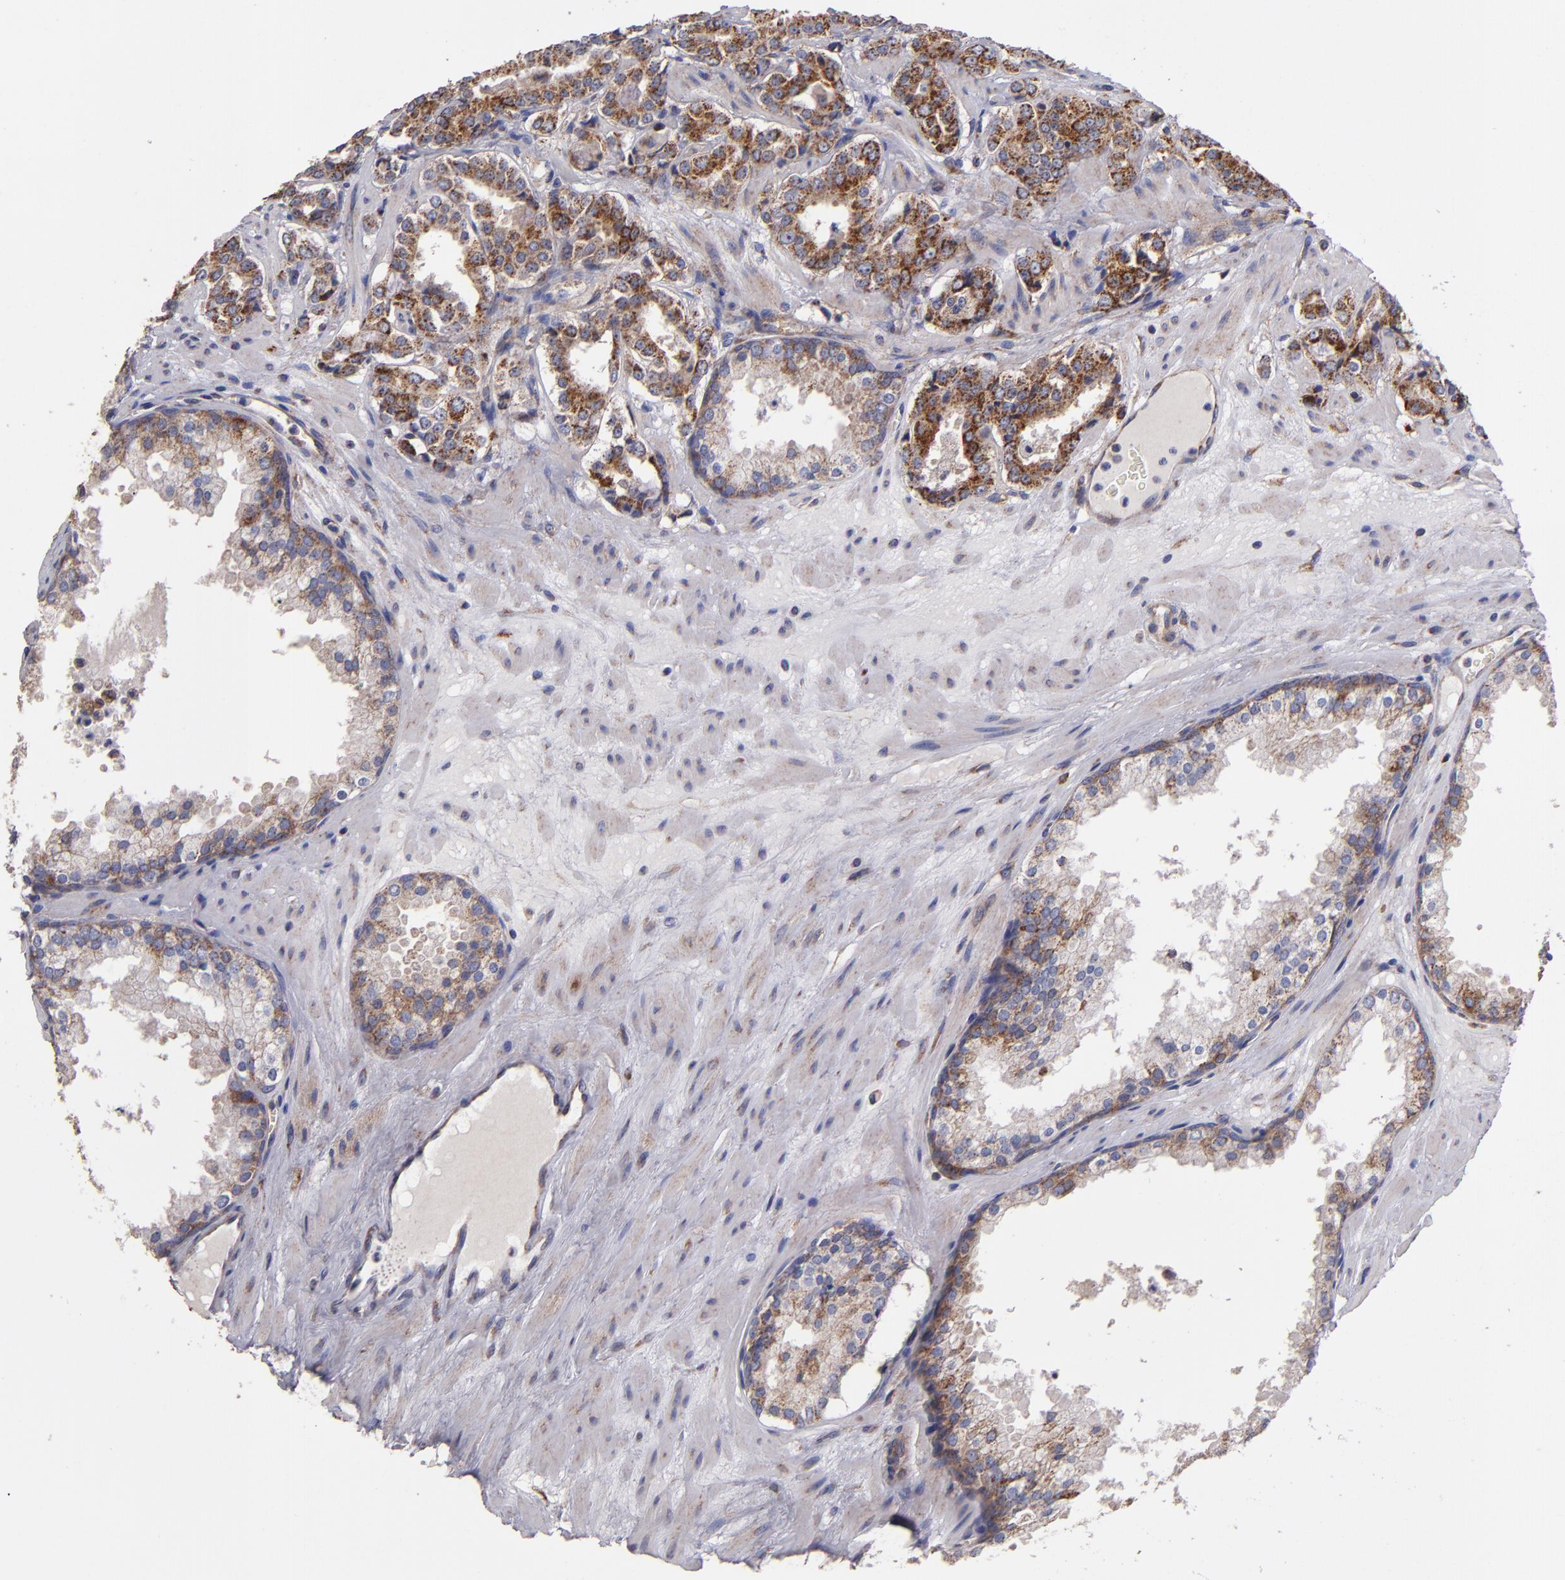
{"staining": {"intensity": "moderate", "quantity": ">75%", "location": "cytoplasmic/membranous"}, "tissue": "prostate cancer", "cell_type": "Tumor cells", "image_type": "cancer", "snomed": [{"axis": "morphology", "description": "Adenocarcinoma, Medium grade"}, {"axis": "topography", "description": "Prostate"}], "caption": "This photomicrograph reveals prostate adenocarcinoma (medium-grade) stained with immunohistochemistry to label a protein in brown. The cytoplasmic/membranous of tumor cells show moderate positivity for the protein. Nuclei are counter-stained blue.", "gene": "CLTA", "patient": {"sex": "male", "age": 60}}